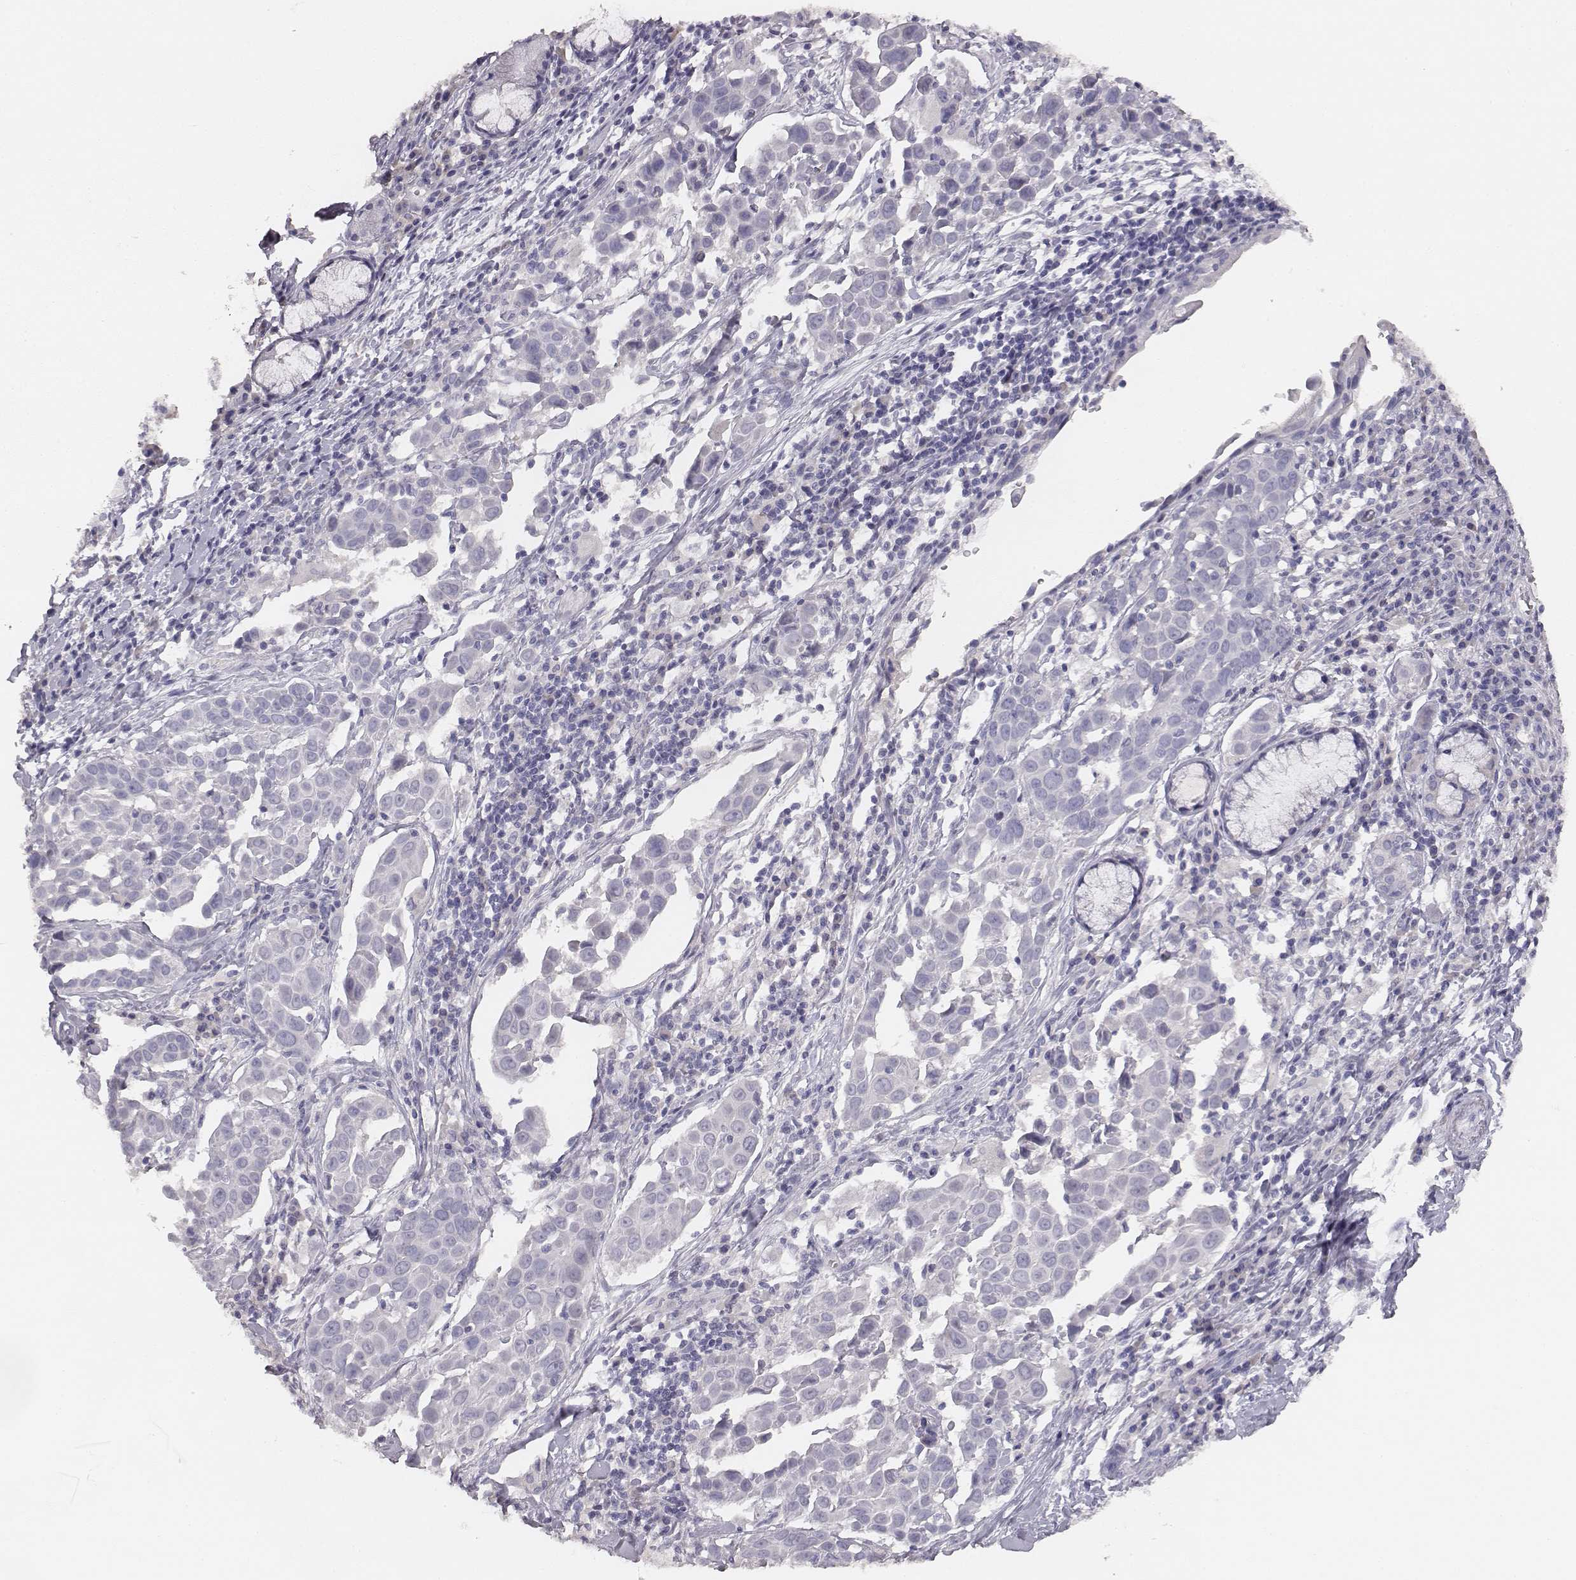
{"staining": {"intensity": "negative", "quantity": "none", "location": "none"}, "tissue": "lung cancer", "cell_type": "Tumor cells", "image_type": "cancer", "snomed": [{"axis": "morphology", "description": "Squamous cell carcinoma, NOS"}, {"axis": "topography", "description": "Lung"}], "caption": "Immunohistochemical staining of lung cancer displays no significant staining in tumor cells.", "gene": "MYH6", "patient": {"sex": "male", "age": 57}}